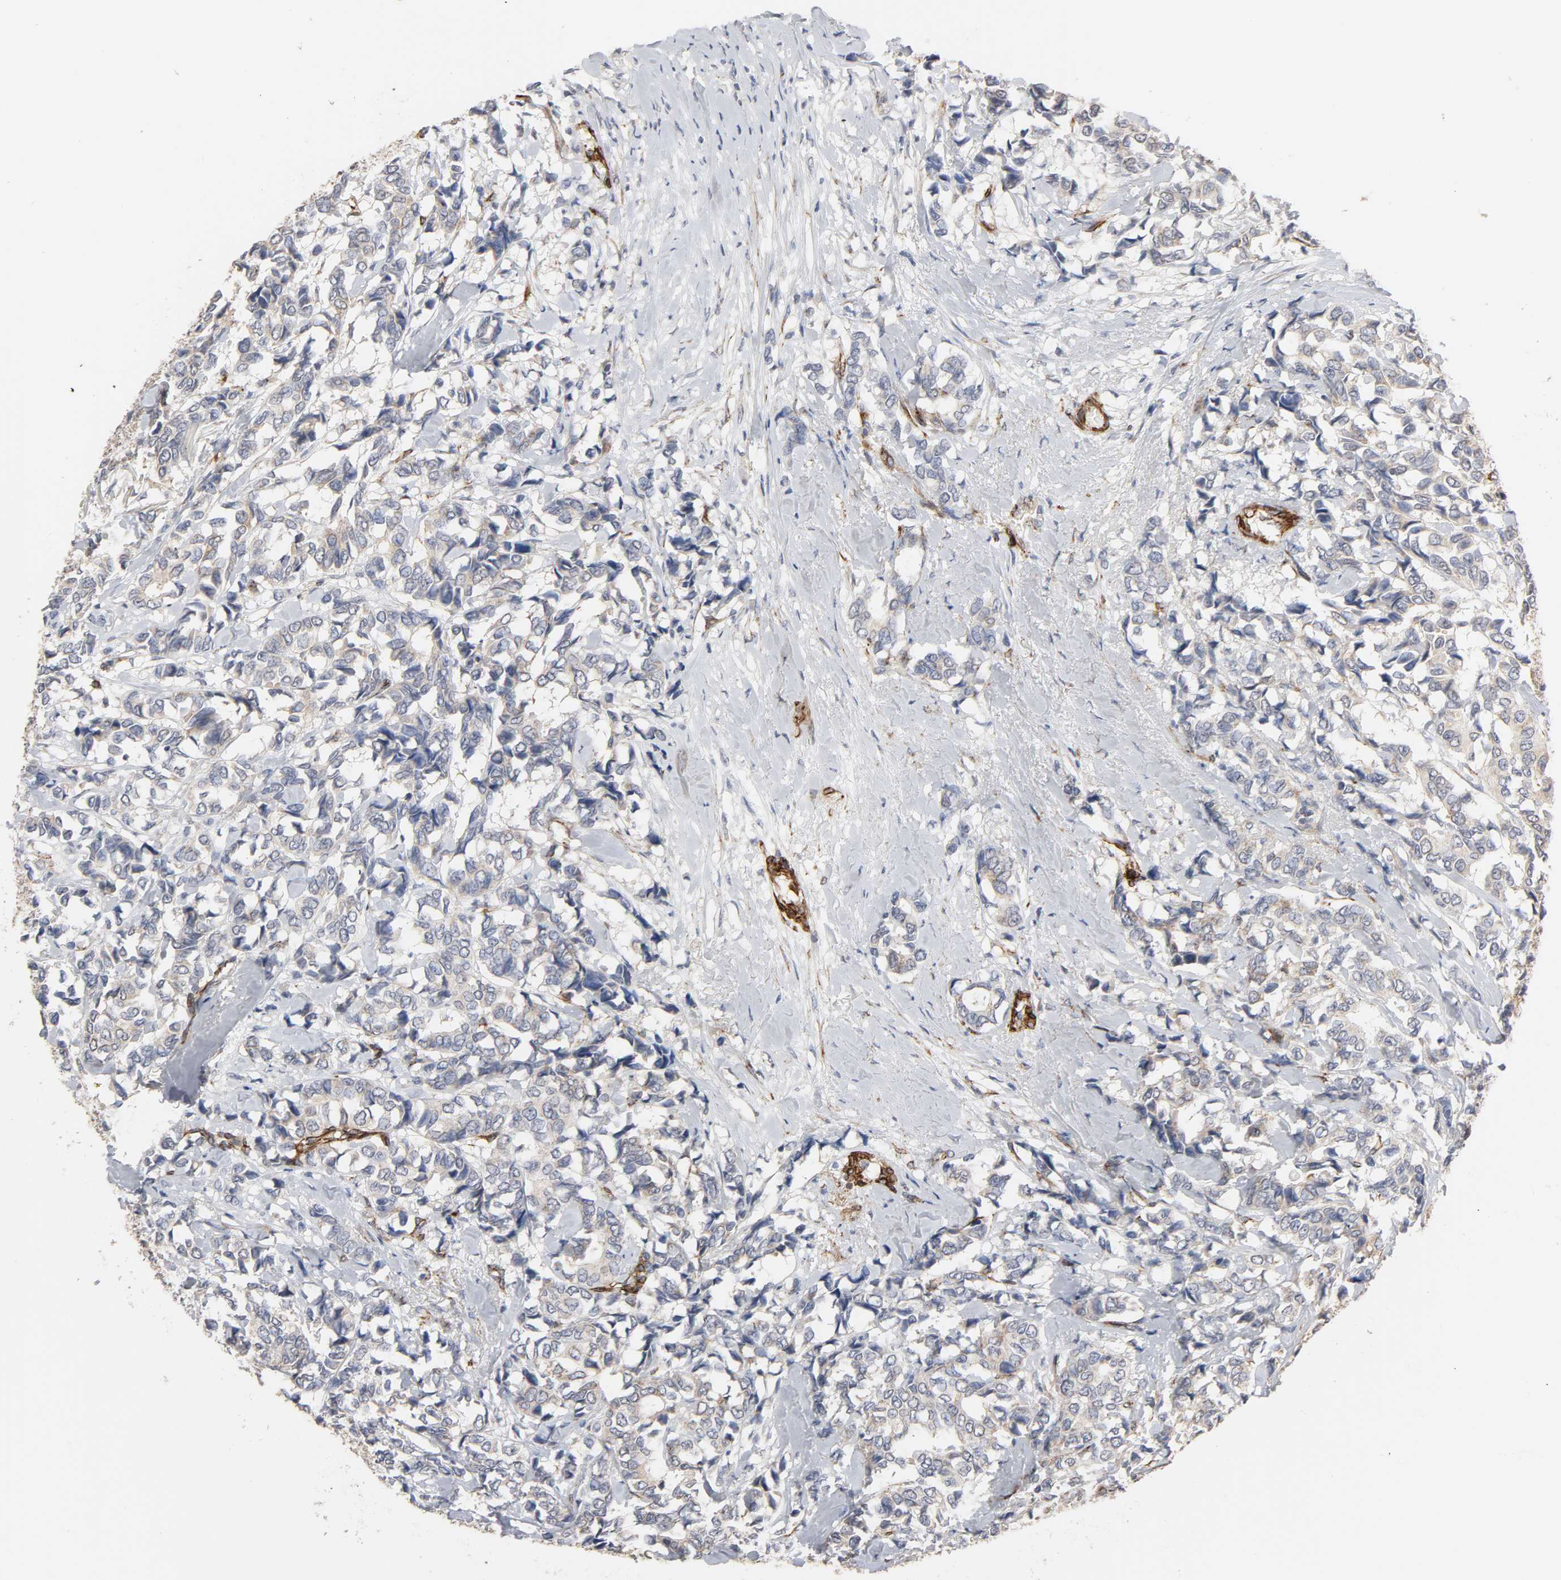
{"staining": {"intensity": "negative", "quantity": "none", "location": "none"}, "tissue": "breast cancer", "cell_type": "Tumor cells", "image_type": "cancer", "snomed": [{"axis": "morphology", "description": "Duct carcinoma"}, {"axis": "topography", "description": "Breast"}], "caption": "Tumor cells are negative for protein expression in human breast invasive ductal carcinoma. (Brightfield microscopy of DAB IHC at high magnification).", "gene": "GNG2", "patient": {"sex": "female", "age": 87}}